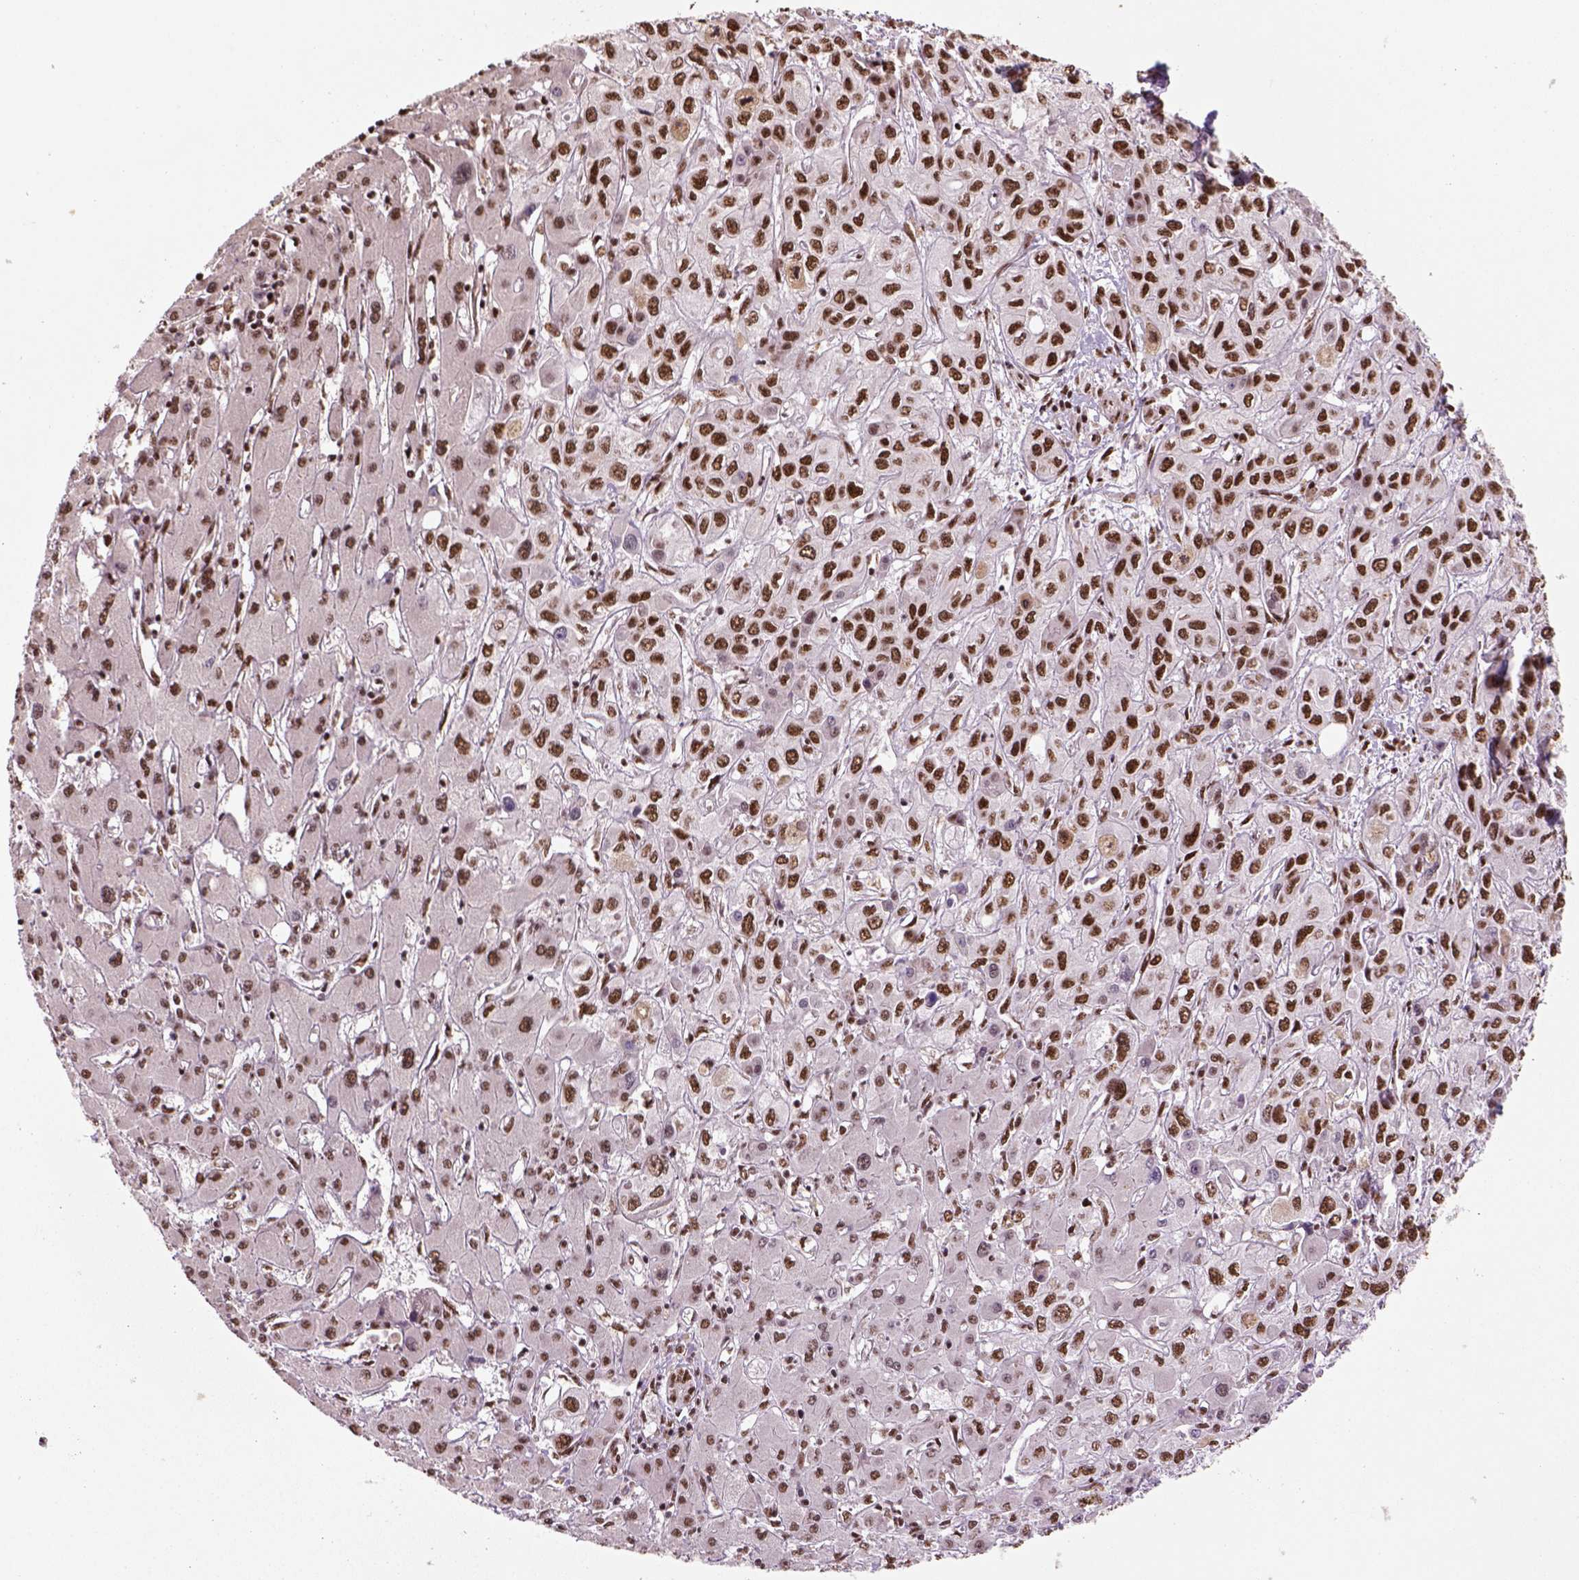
{"staining": {"intensity": "strong", "quantity": ">75%", "location": "nuclear"}, "tissue": "liver cancer", "cell_type": "Tumor cells", "image_type": "cancer", "snomed": [{"axis": "morphology", "description": "Cholangiocarcinoma"}, {"axis": "topography", "description": "Liver"}], "caption": "Tumor cells demonstrate high levels of strong nuclear expression in approximately >75% of cells in cholangiocarcinoma (liver).", "gene": "CCAR1", "patient": {"sex": "female", "age": 66}}